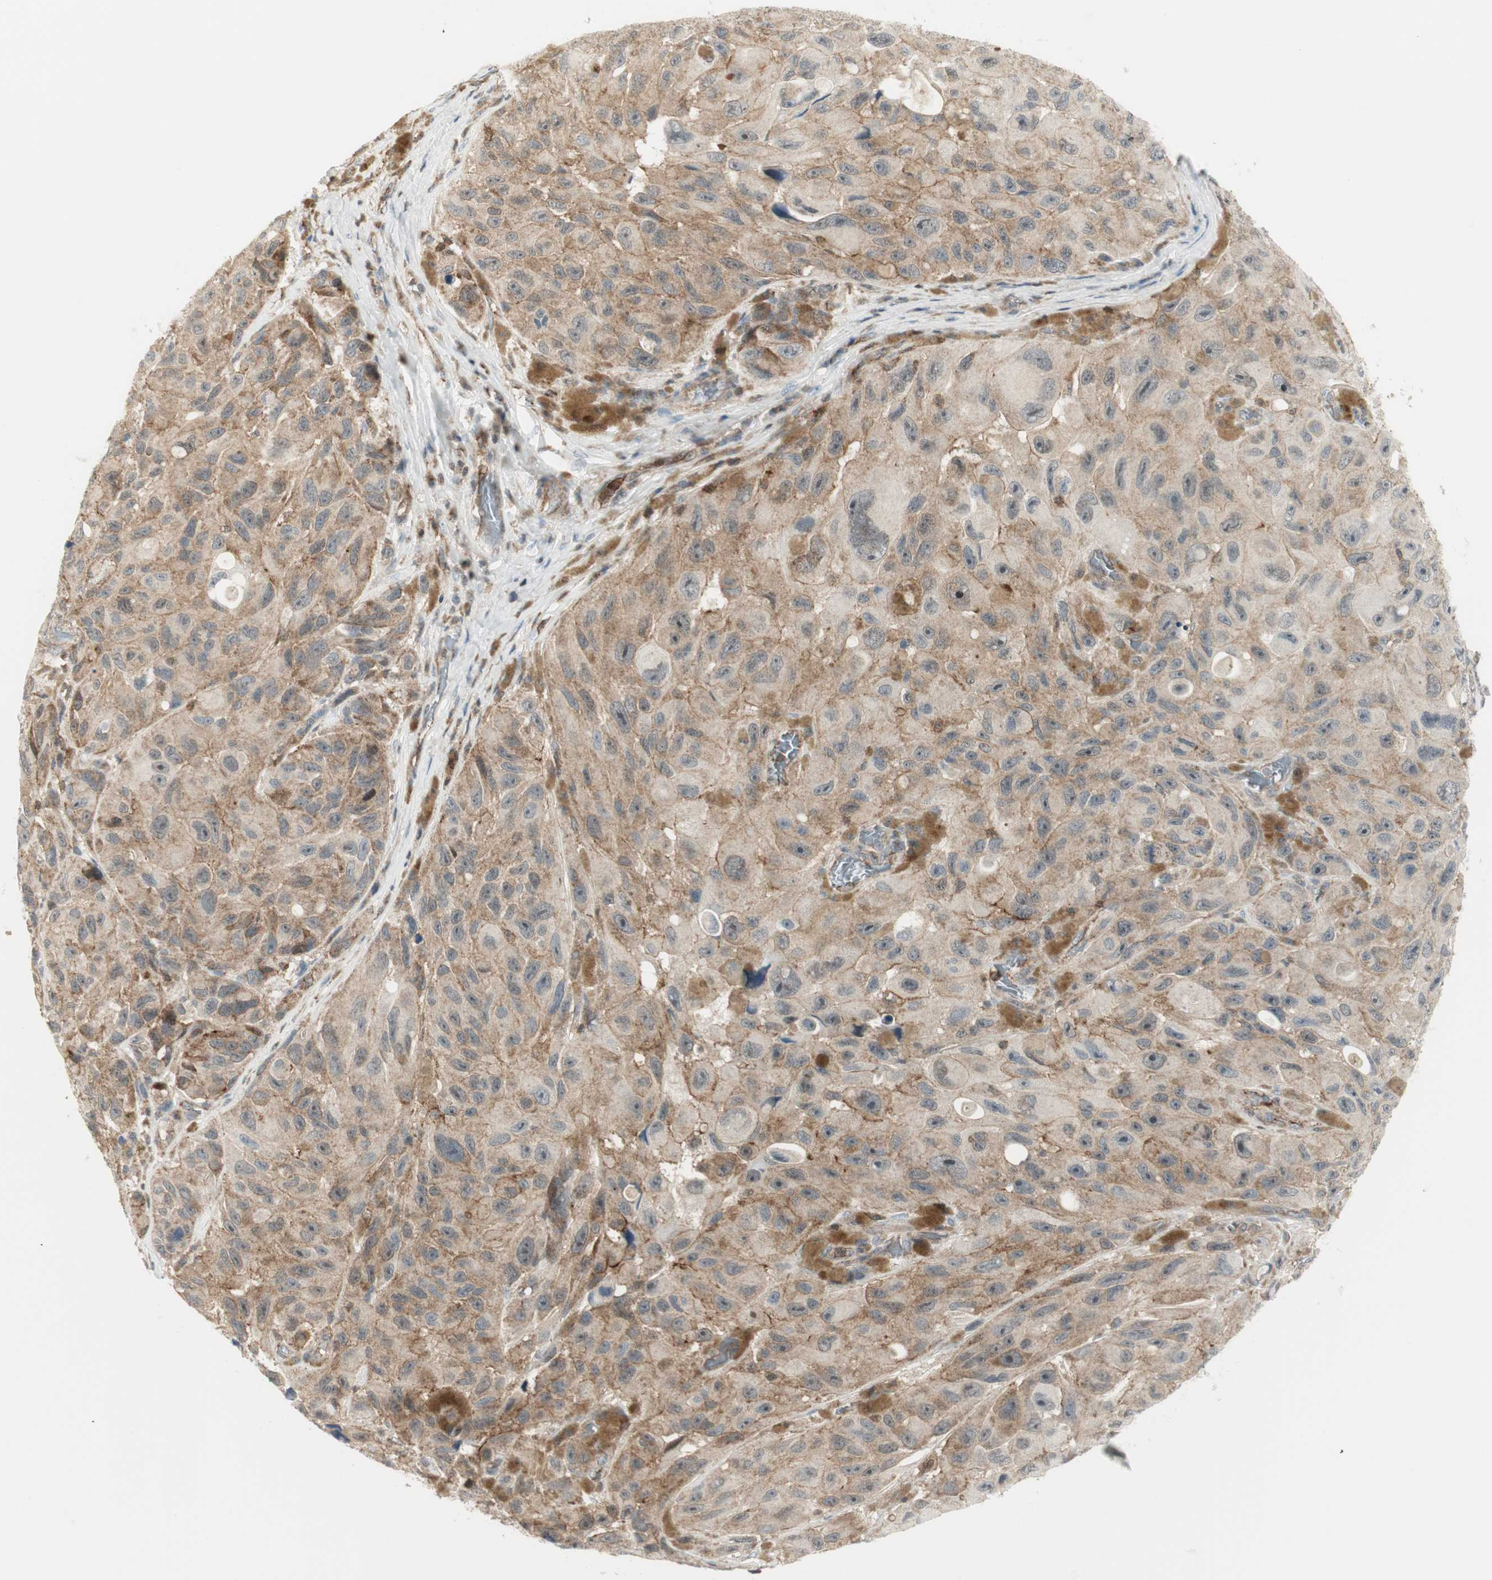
{"staining": {"intensity": "moderate", "quantity": ">75%", "location": "cytoplasmic/membranous"}, "tissue": "melanoma", "cell_type": "Tumor cells", "image_type": "cancer", "snomed": [{"axis": "morphology", "description": "Malignant melanoma, NOS"}, {"axis": "topography", "description": "Skin"}], "caption": "DAB (3,3'-diaminobenzidine) immunohistochemical staining of melanoma exhibits moderate cytoplasmic/membranous protein positivity in approximately >75% of tumor cells.", "gene": "PPP1CA", "patient": {"sex": "female", "age": 73}}